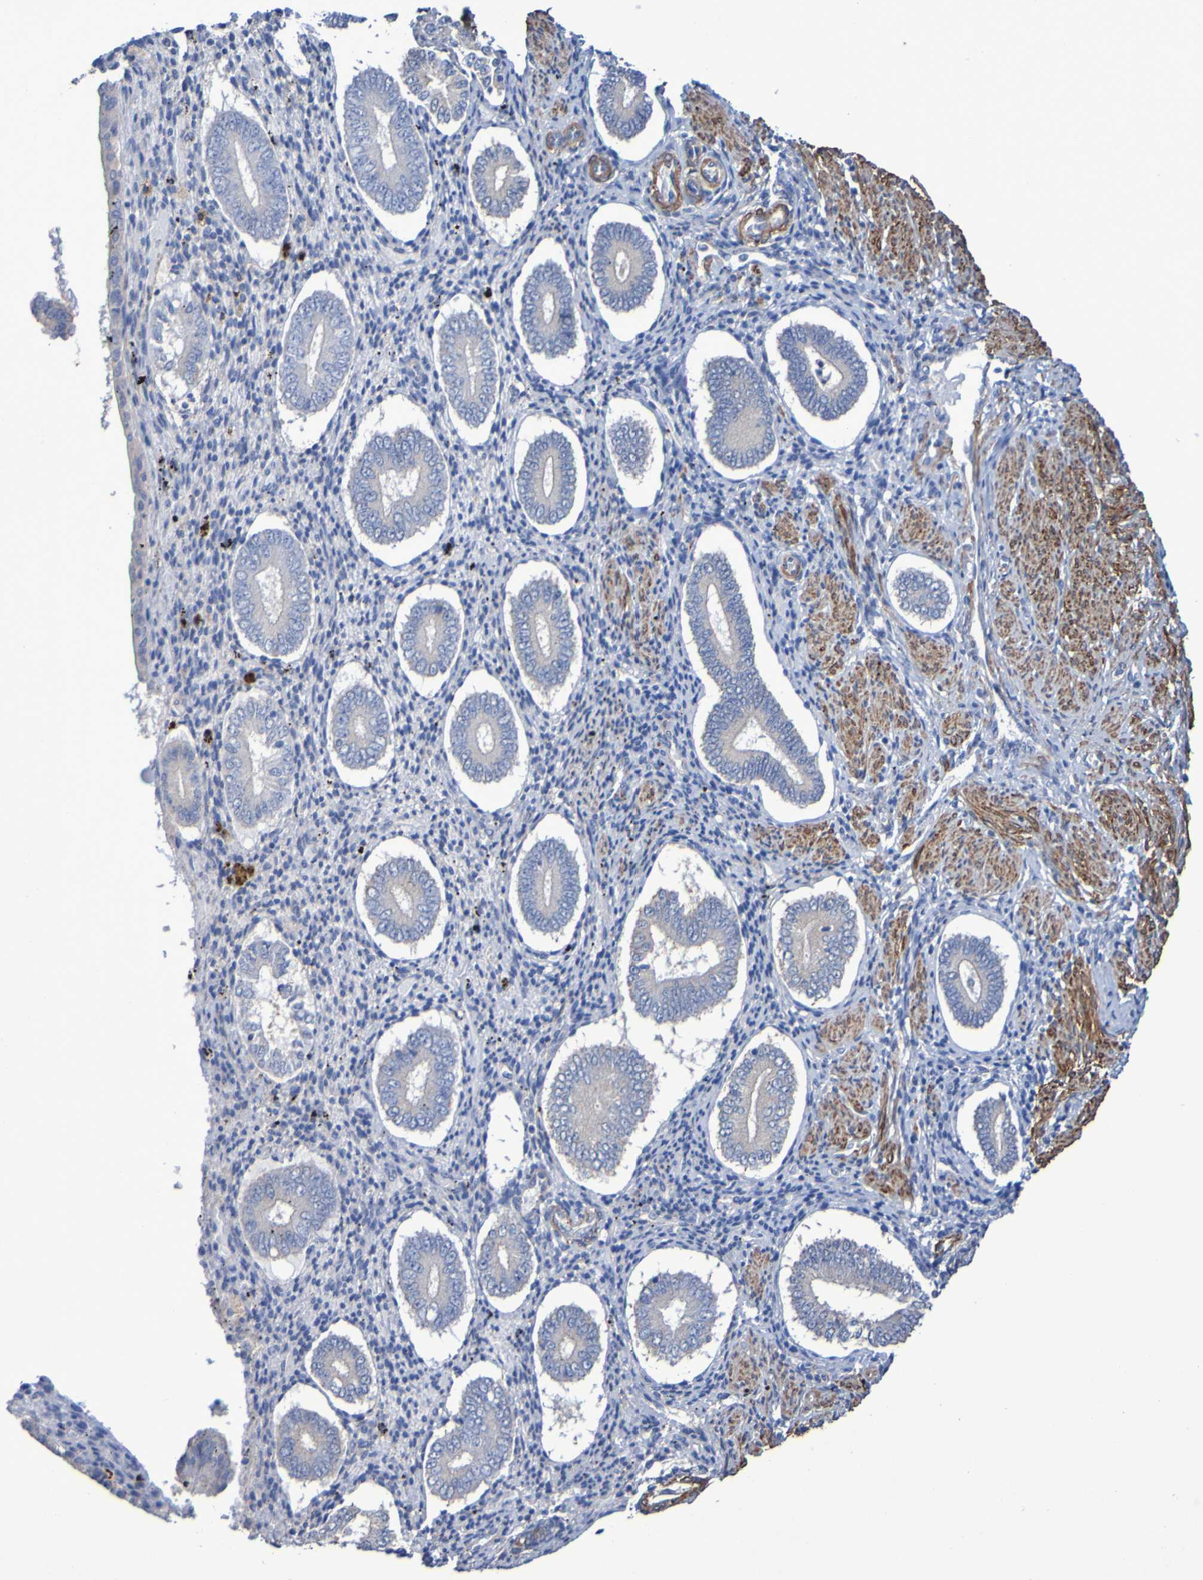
{"staining": {"intensity": "negative", "quantity": "none", "location": "none"}, "tissue": "endometrium", "cell_type": "Cells in endometrial stroma", "image_type": "normal", "snomed": [{"axis": "morphology", "description": "Normal tissue, NOS"}, {"axis": "topography", "description": "Endometrium"}], "caption": "This is an IHC histopathology image of benign endometrium. There is no positivity in cells in endometrial stroma.", "gene": "SRPRB", "patient": {"sex": "female", "age": 42}}